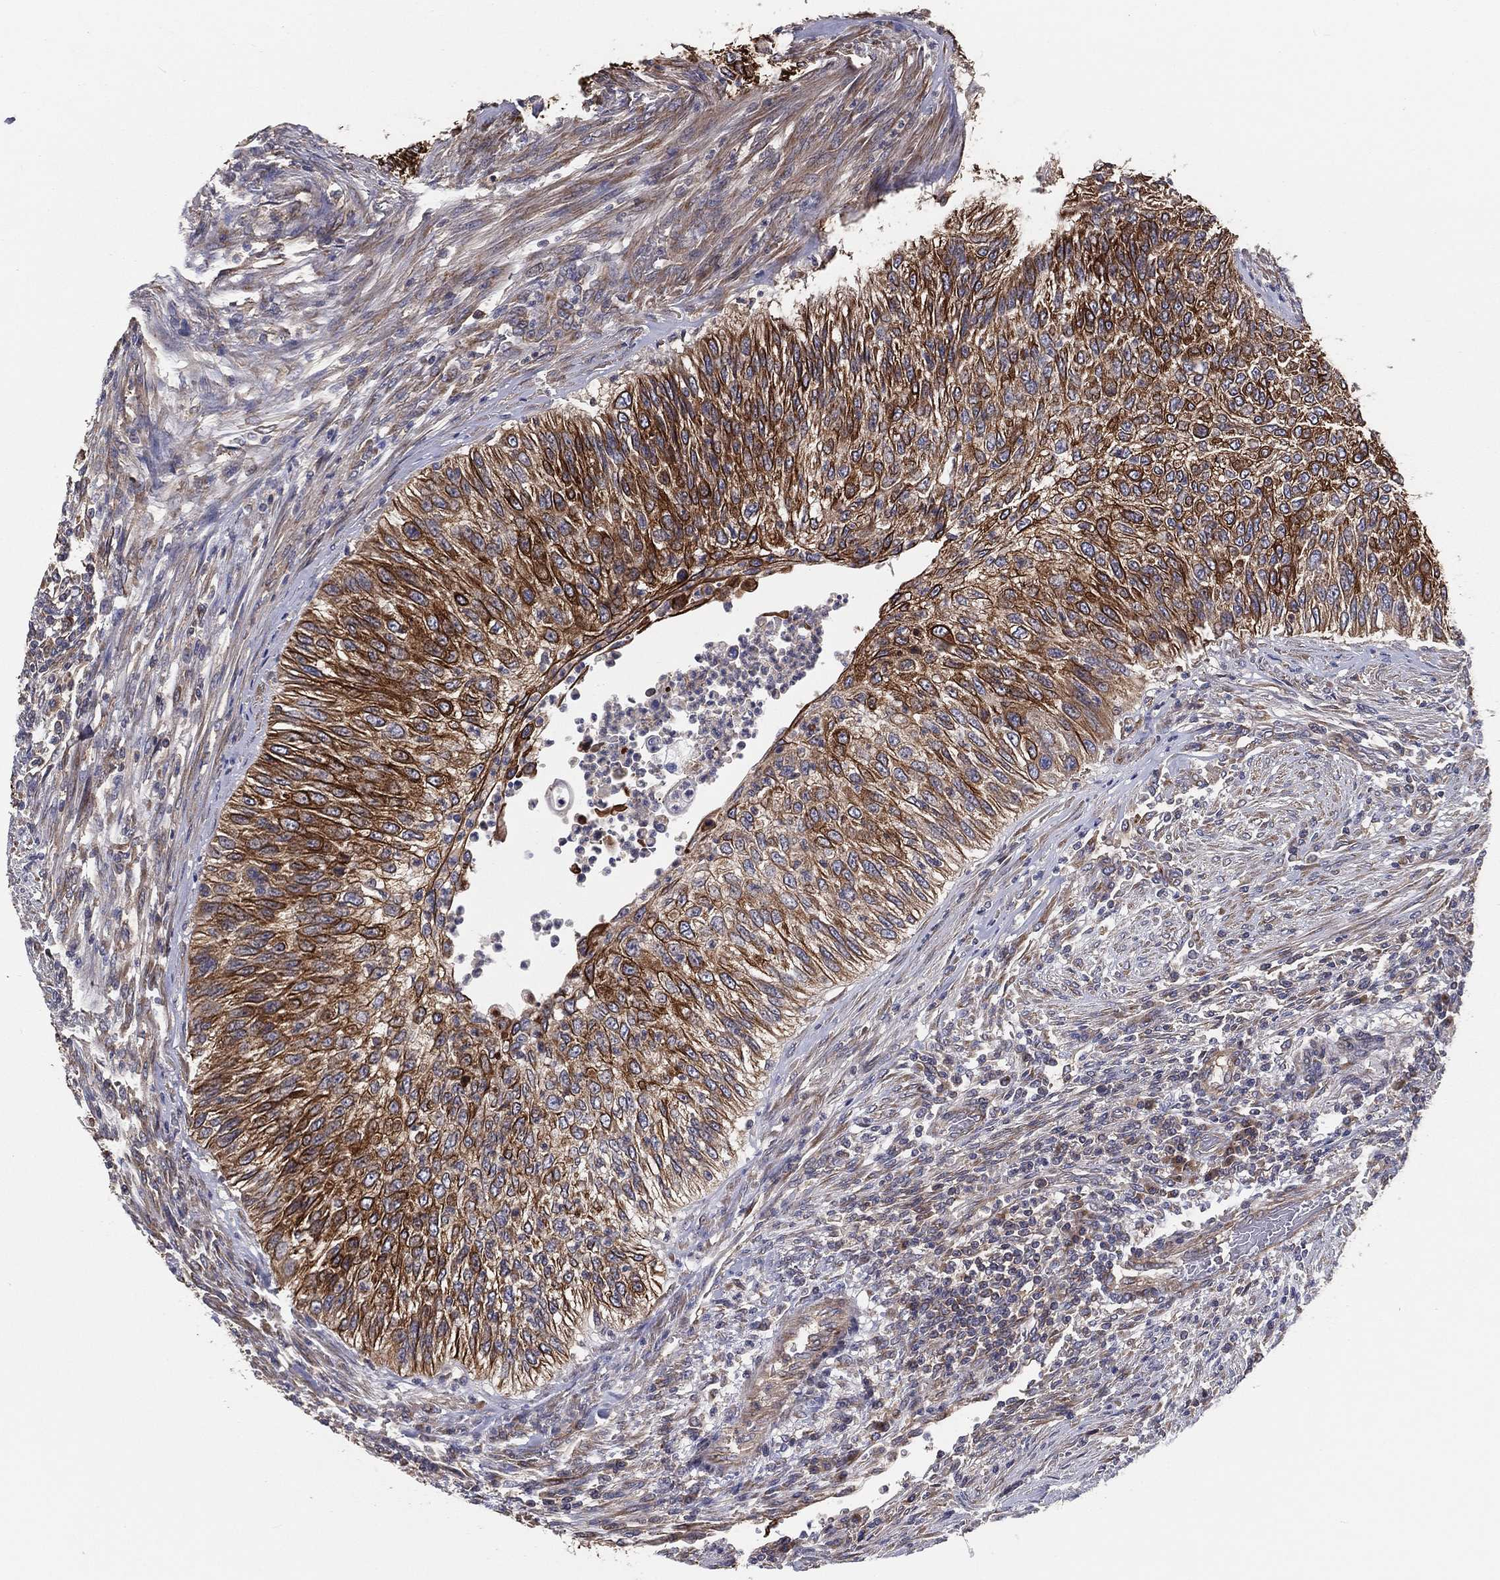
{"staining": {"intensity": "strong", "quantity": "25%-75%", "location": "cytoplasmic/membranous"}, "tissue": "urothelial cancer", "cell_type": "Tumor cells", "image_type": "cancer", "snomed": [{"axis": "morphology", "description": "Urothelial carcinoma, High grade"}, {"axis": "topography", "description": "Urinary bladder"}], "caption": "This photomicrograph exhibits IHC staining of high-grade urothelial carcinoma, with high strong cytoplasmic/membranous staining in approximately 25%-75% of tumor cells.", "gene": "EIF2B5", "patient": {"sex": "female", "age": 60}}